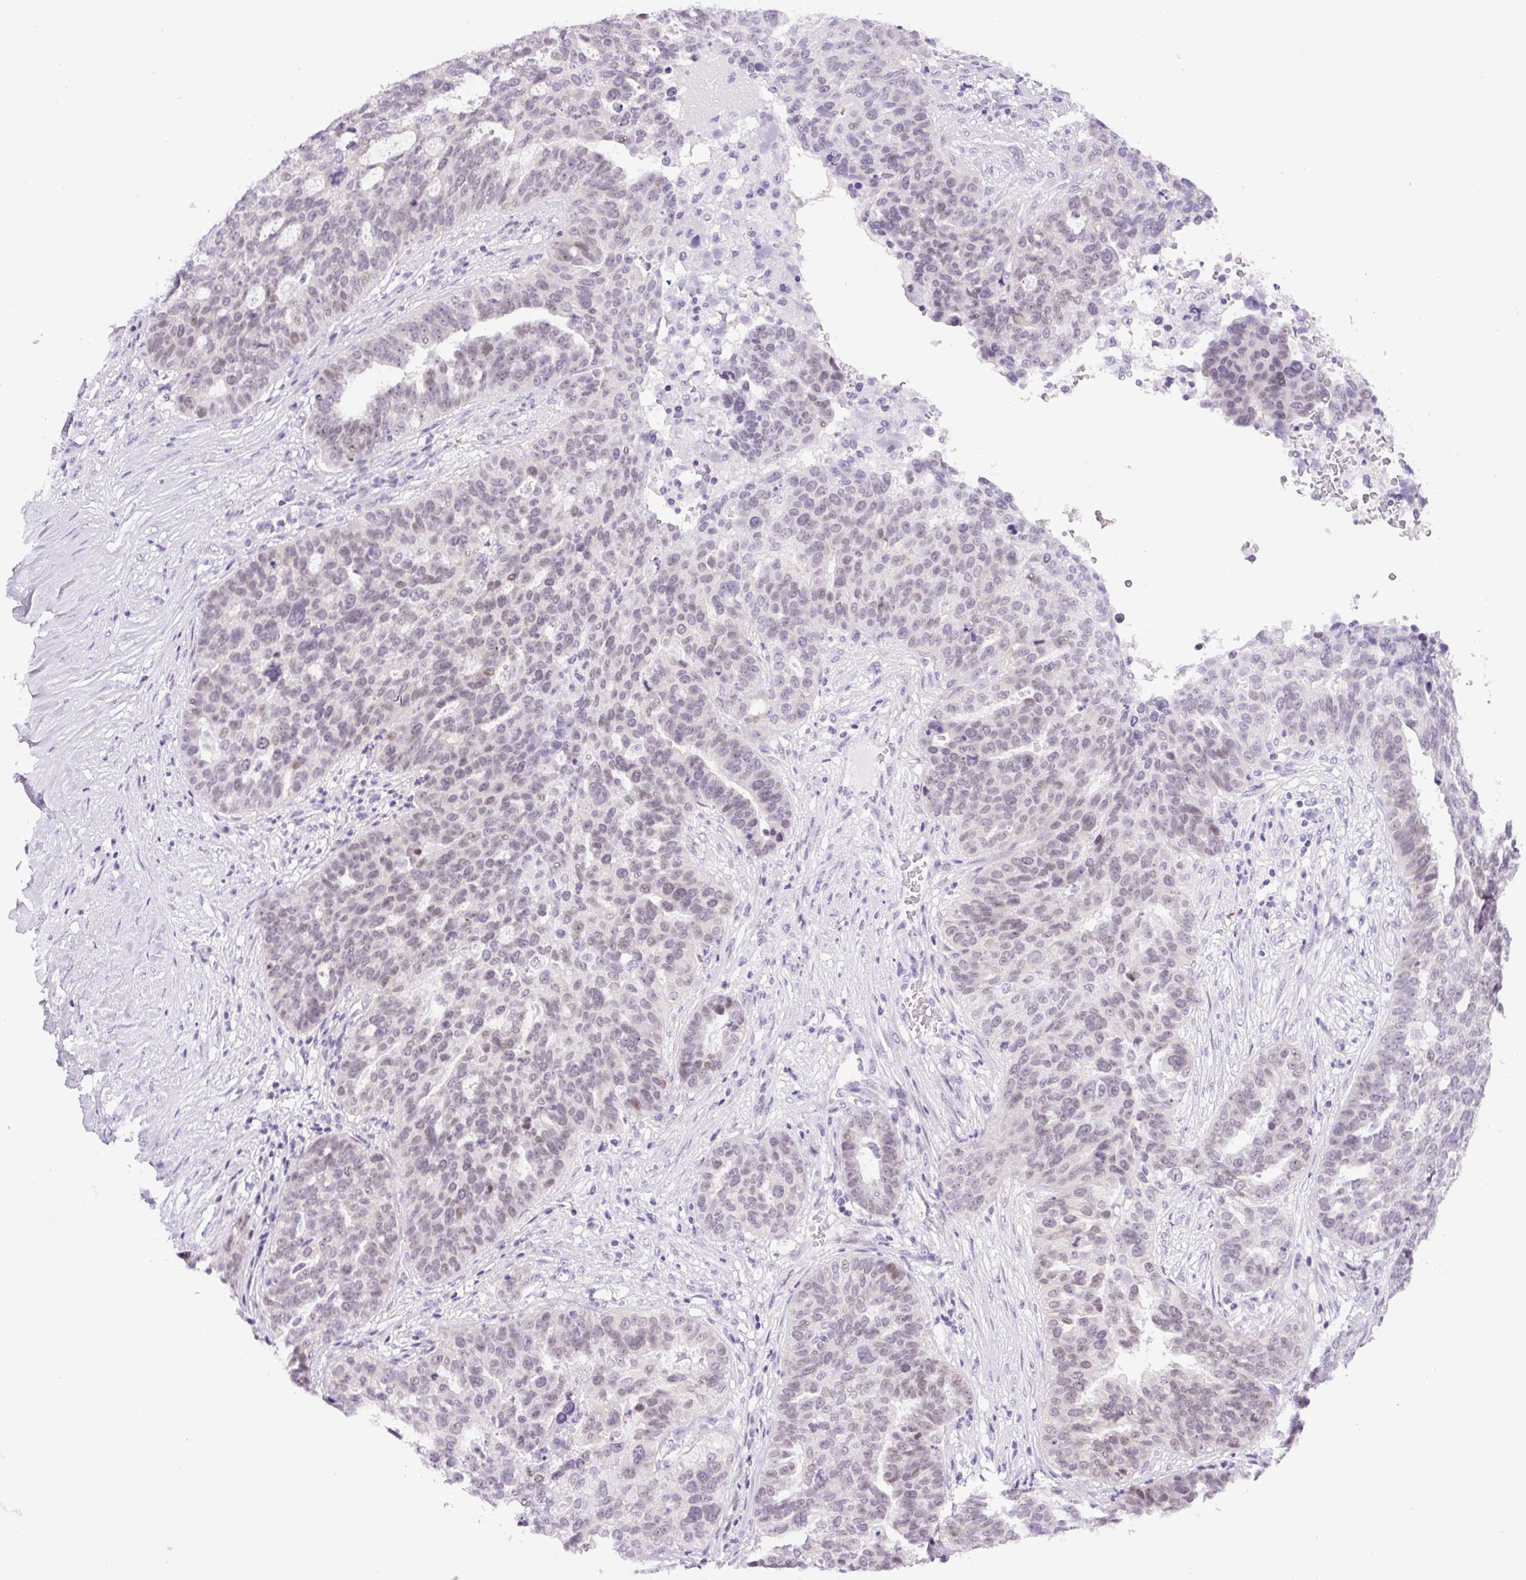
{"staining": {"intensity": "weak", "quantity": "<25%", "location": "nuclear"}, "tissue": "ovarian cancer", "cell_type": "Tumor cells", "image_type": "cancer", "snomed": [{"axis": "morphology", "description": "Cystadenocarcinoma, serous, NOS"}, {"axis": "topography", "description": "Ovary"}], "caption": "High power microscopy histopathology image of an IHC histopathology image of ovarian serous cystadenocarcinoma, revealing no significant positivity in tumor cells. (DAB IHC visualized using brightfield microscopy, high magnification).", "gene": "RHBDD2", "patient": {"sex": "female", "age": 59}}